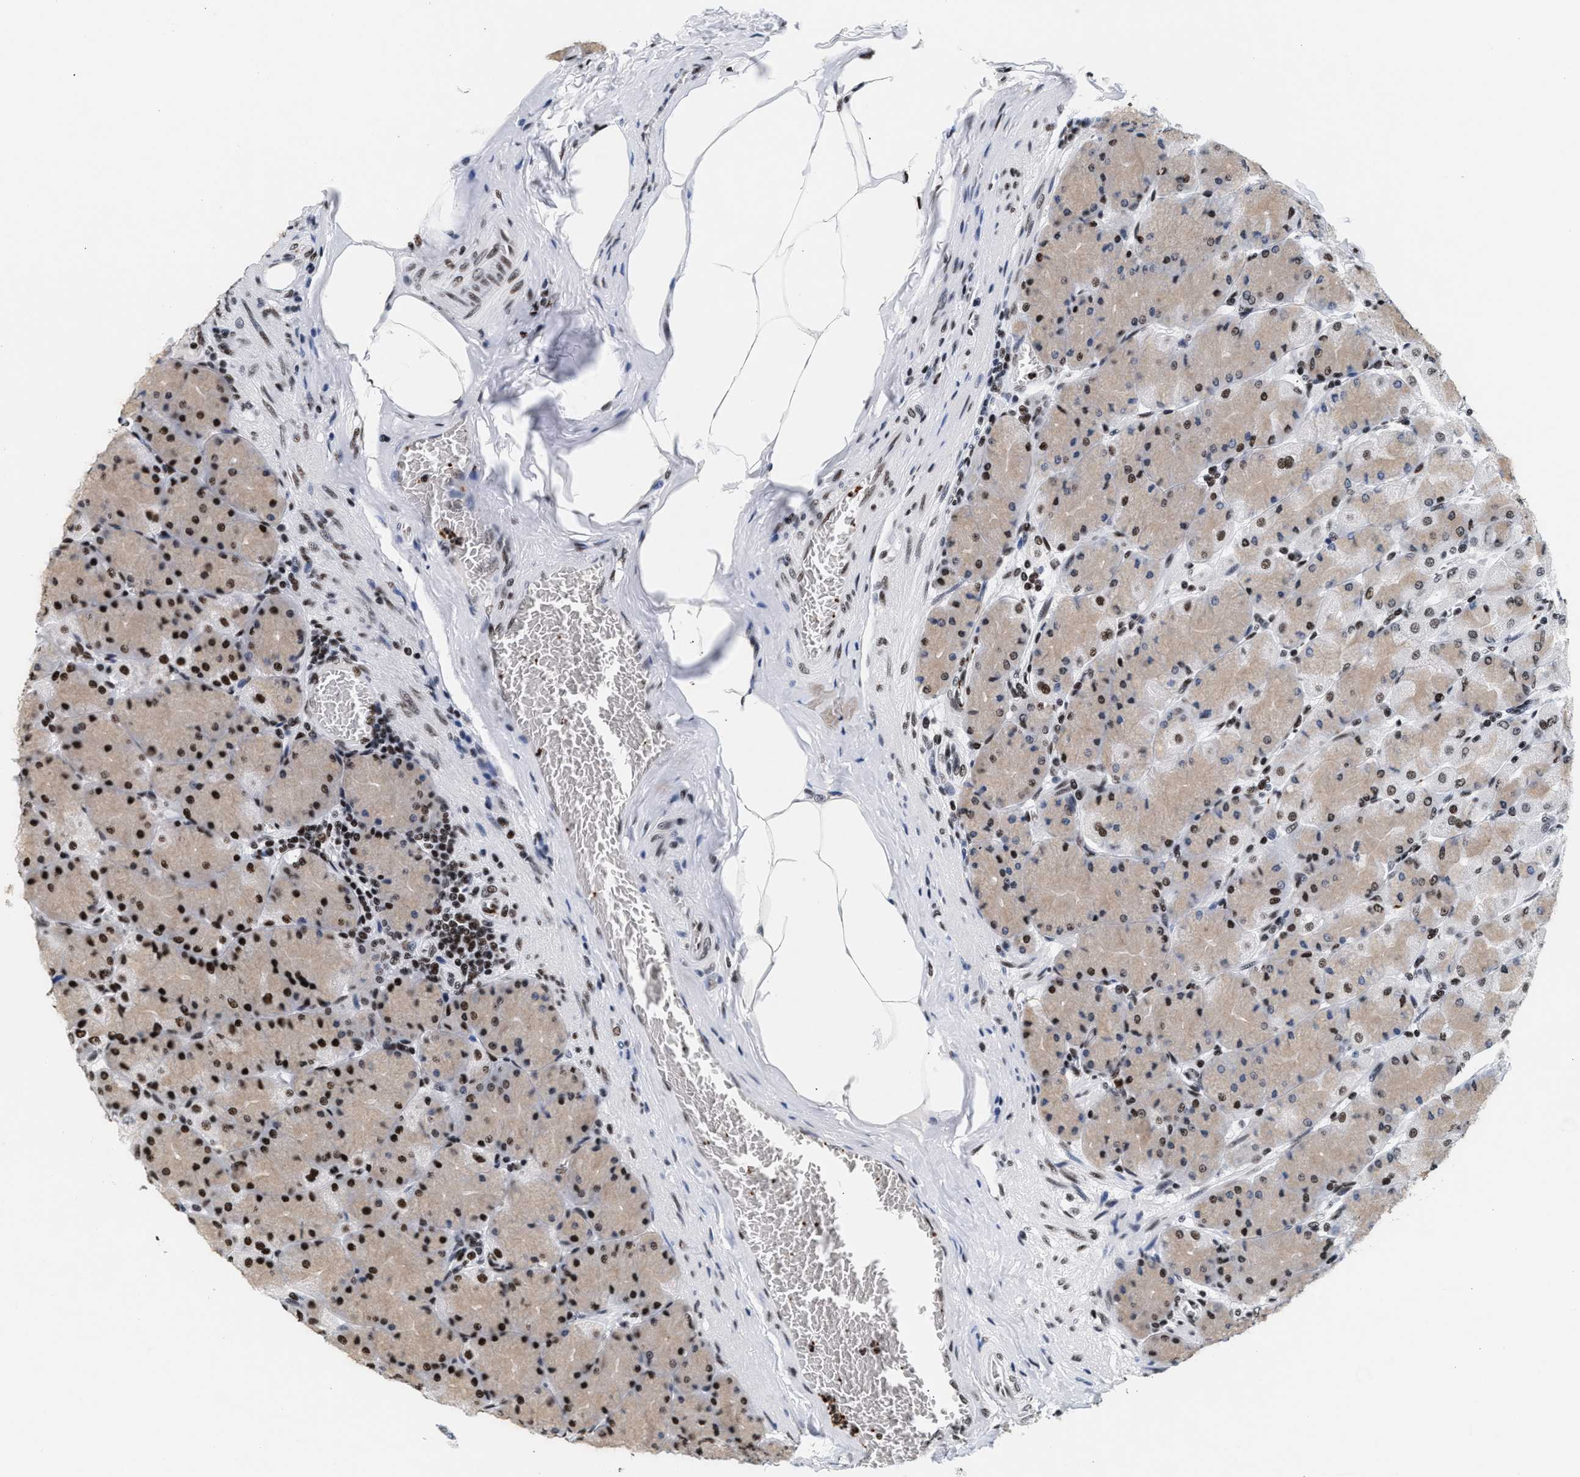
{"staining": {"intensity": "moderate", "quantity": ">75%", "location": "nuclear"}, "tissue": "stomach", "cell_type": "Glandular cells", "image_type": "normal", "snomed": [{"axis": "morphology", "description": "Normal tissue, NOS"}, {"axis": "topography", "description": "Stomach, upper"}], "caption": "Moderate nuclear staining is appreciated in approximately >75% of glandular cells in unremarkable stomach. (DAB (3,3'-diaminobenzidine) = brown stain, brightfield microscopy at high magnification).", "gene": "RAD21", "patient": {"sex": "female", "age": 56}}